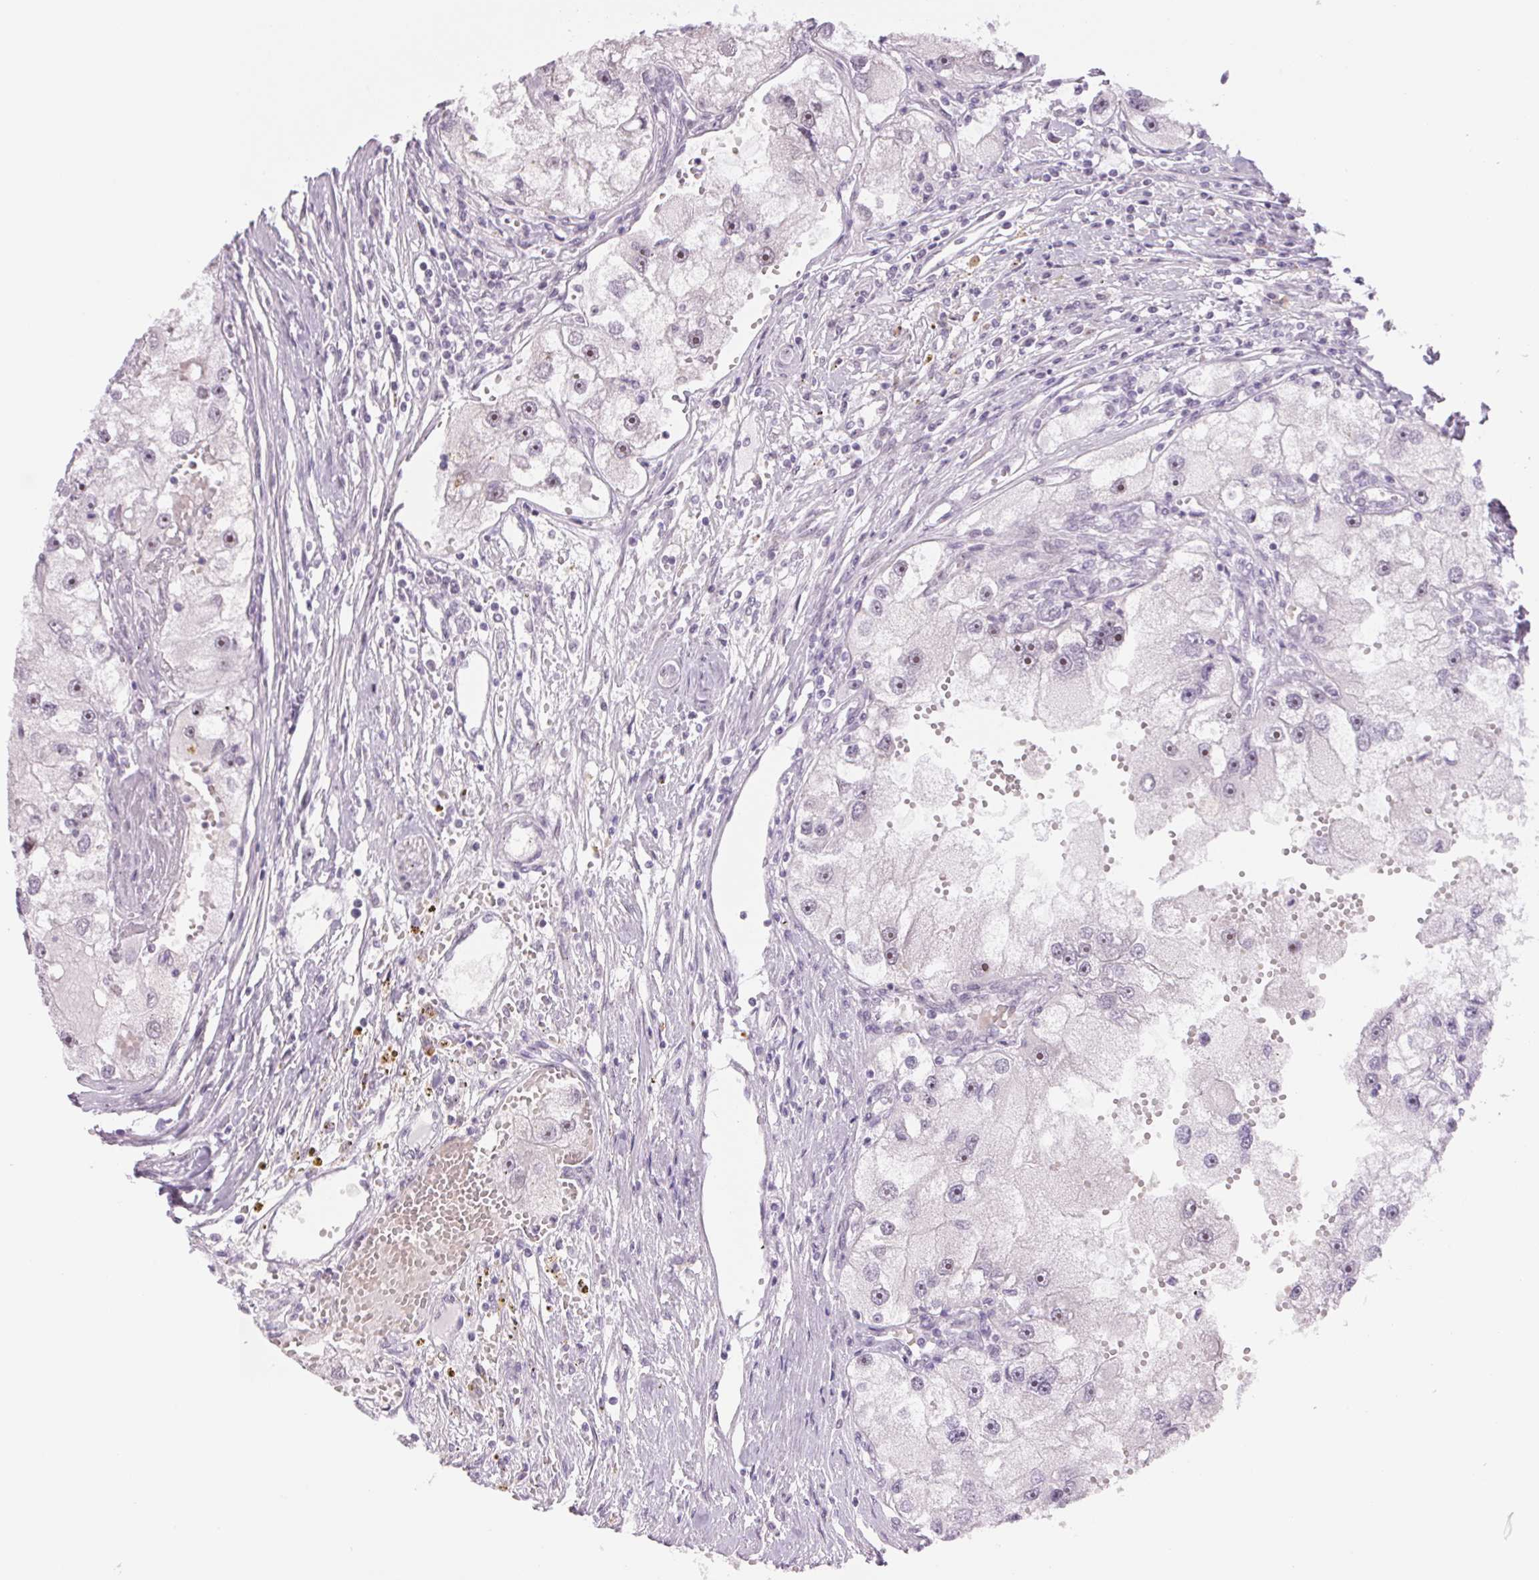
{"staining": {"intensity": "moderate", "quantity": "25%-75%", "location": "nuclear"}, "tissue": "renal cancer", "cell_type": "Tumor cells", "image_type": "cancer", "snomed": [{"axis": "morphology", "description": "Adenocarcinoma, NOS"}, {"axis": "topography", "description": "Kidney"}], "caption": "A high-resolution micrograph shows IHC staining of adenocarcinoma (renal), which exhibits moderate nuclear staining in approximately 25%-75% of tumor cells.", "gene": "ZC3H14", "patient": {"sex": "male", "age": 63}}